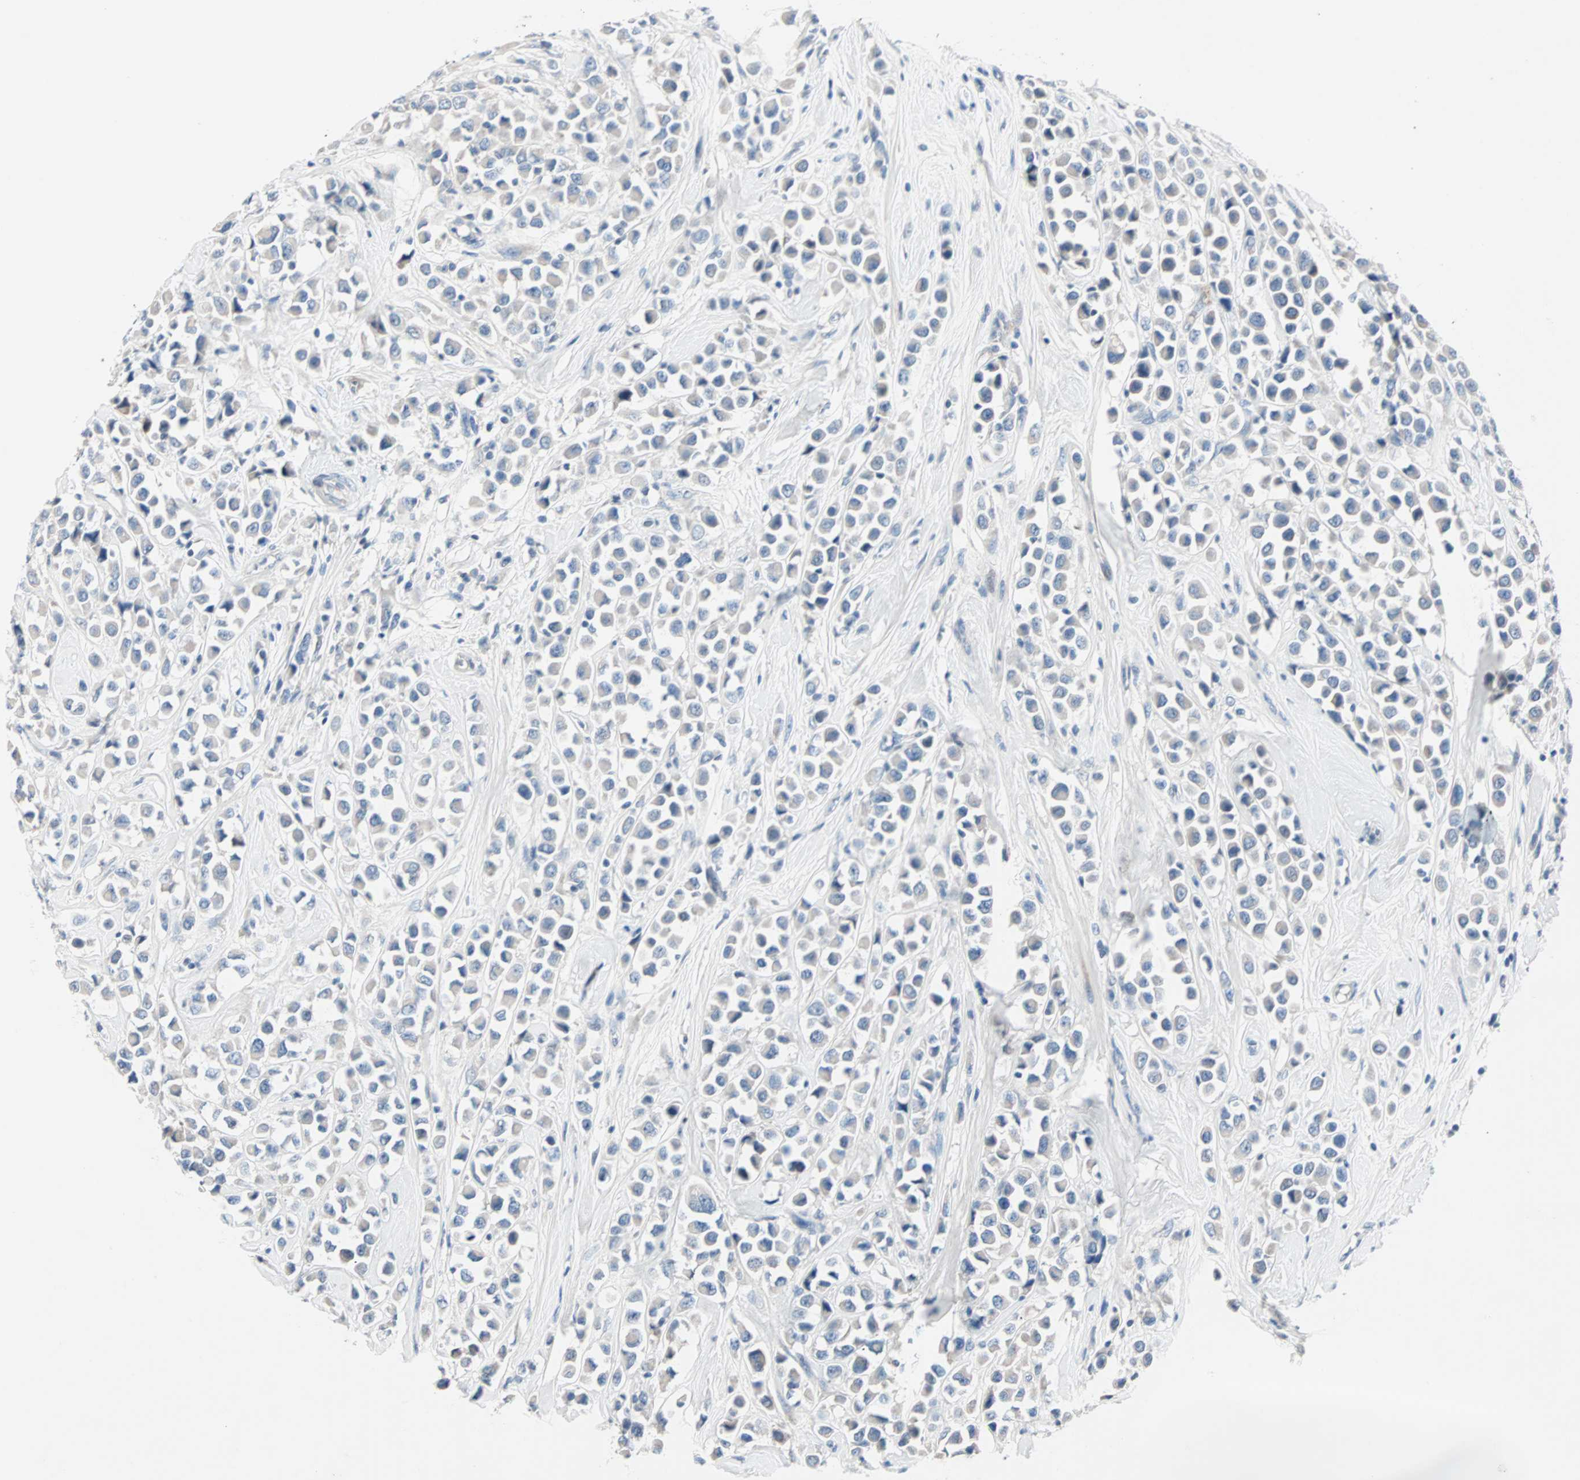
{"staining": {"intensity": "negative", "quantity": "none", "location": "none"}, "tissue": "breast cancer", "cell_type": "Tumor cells", "image_type": "cancer", "snomed": [{"axis": "morphology", "description": "Duct carcinoma"}, {"axis": "topography", "description": "Breast"}], "caption": "IHC of breast intraductal carcinoma exhibits no expression in tumor cells.", "gene": "NEFH", "patient": {"sex": "female", "age": 61}}